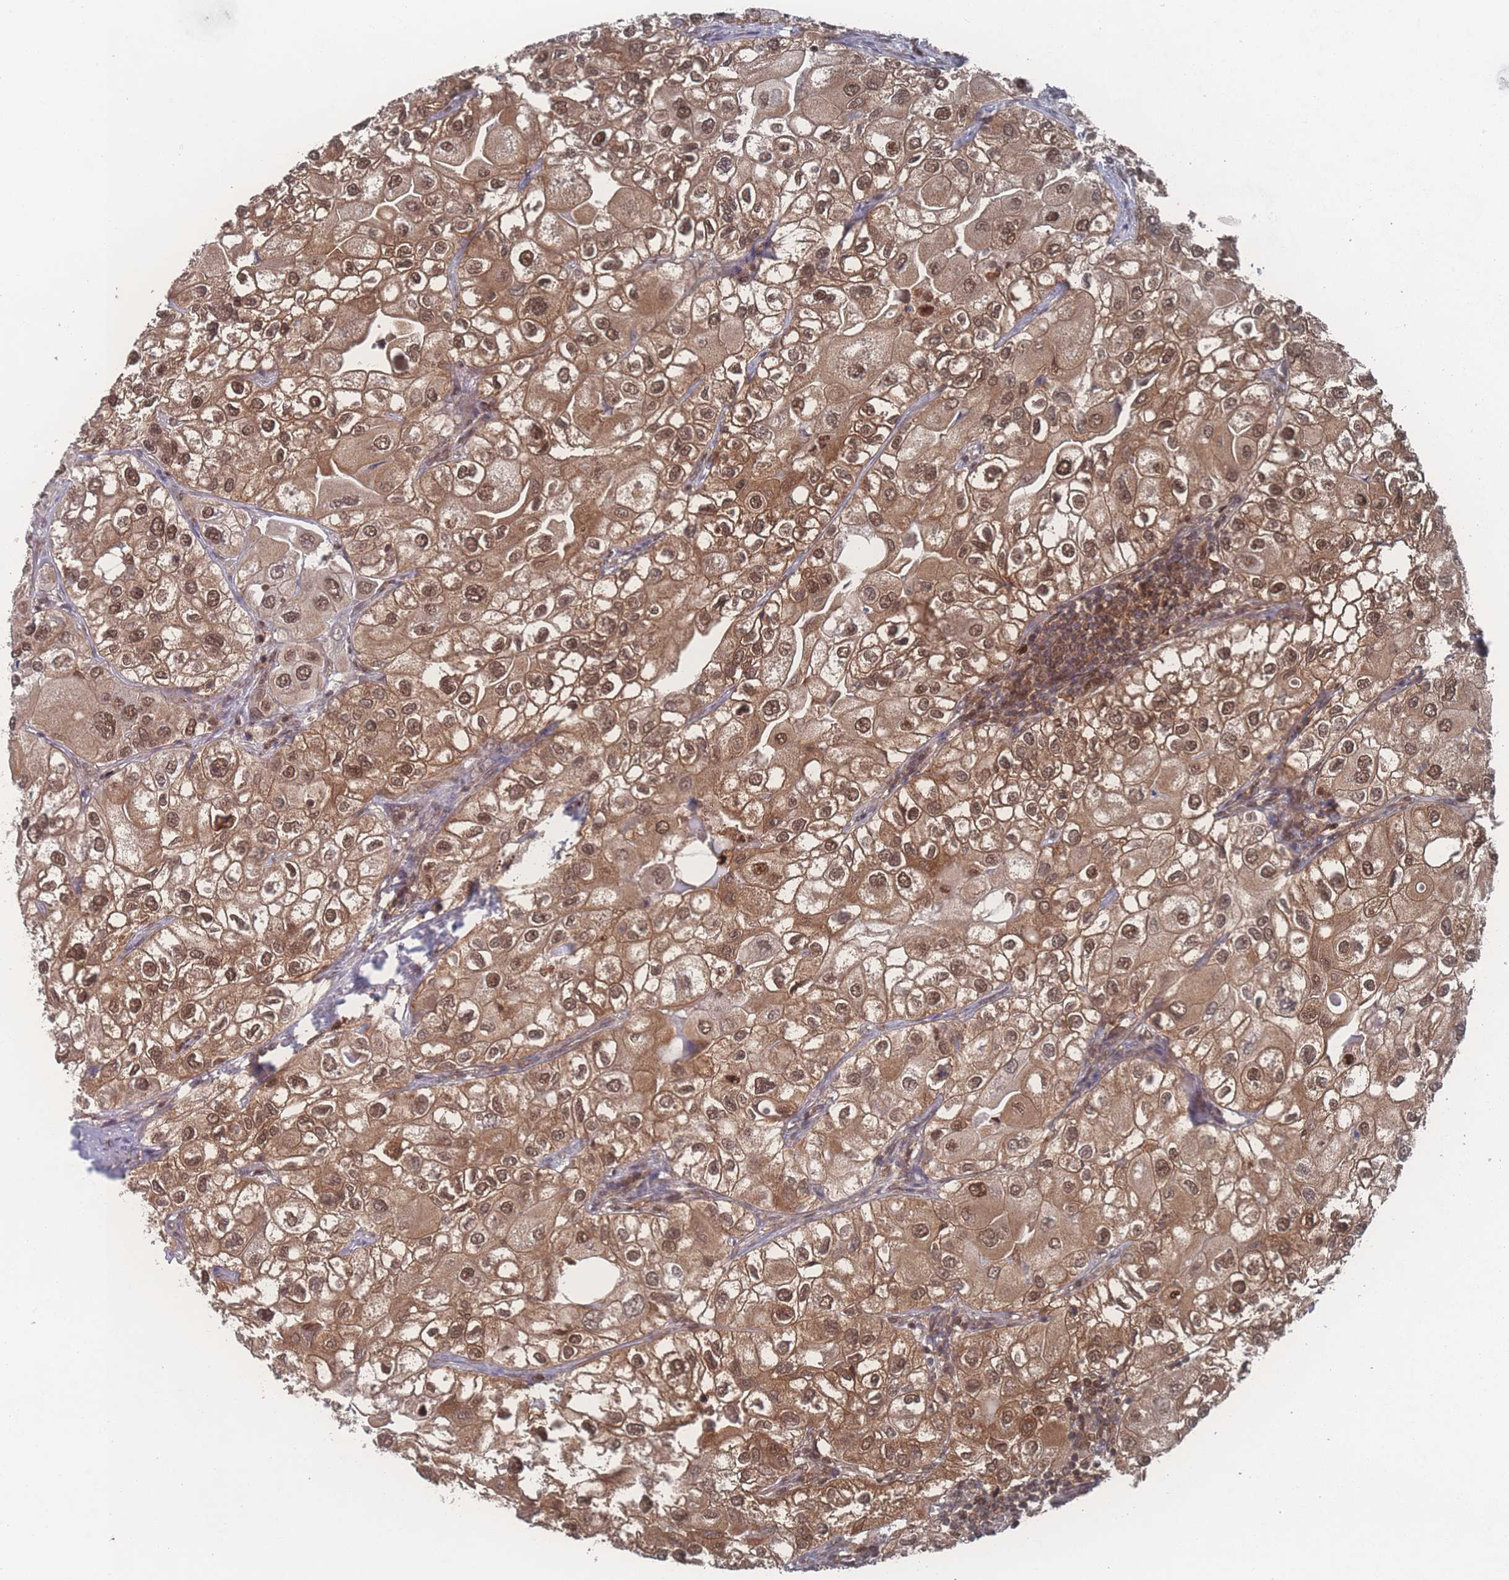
{"staining": {"intensity": "moderate", "quantity": ">75%", "location": "cytoplasmic/membranous,nuclear"}, "tissue": "urothelial cancer", "cell_type": "Tumor cells", "image_type": "cancer", "snomed": [{"axis": "morphology", "description": "Urothelial carcinoma, High grade"}, {"axis": "topography", "description": "Urinary bladder"}], "caption": "High-power microscopy captured an immunohistochemistry photomicrograph of urothelial carcinoma (high-grade), revealing moderate cytoplasmic/membranous and nuclear positivity in approximately >75% of tumor cells. The staining is performed using DAB brown chromogen to label protein expression. The nuclei are counter-stained blue using hematoxylin.", "gene": "PSMA1", "patient": {"sex": "male", "age": 64}}